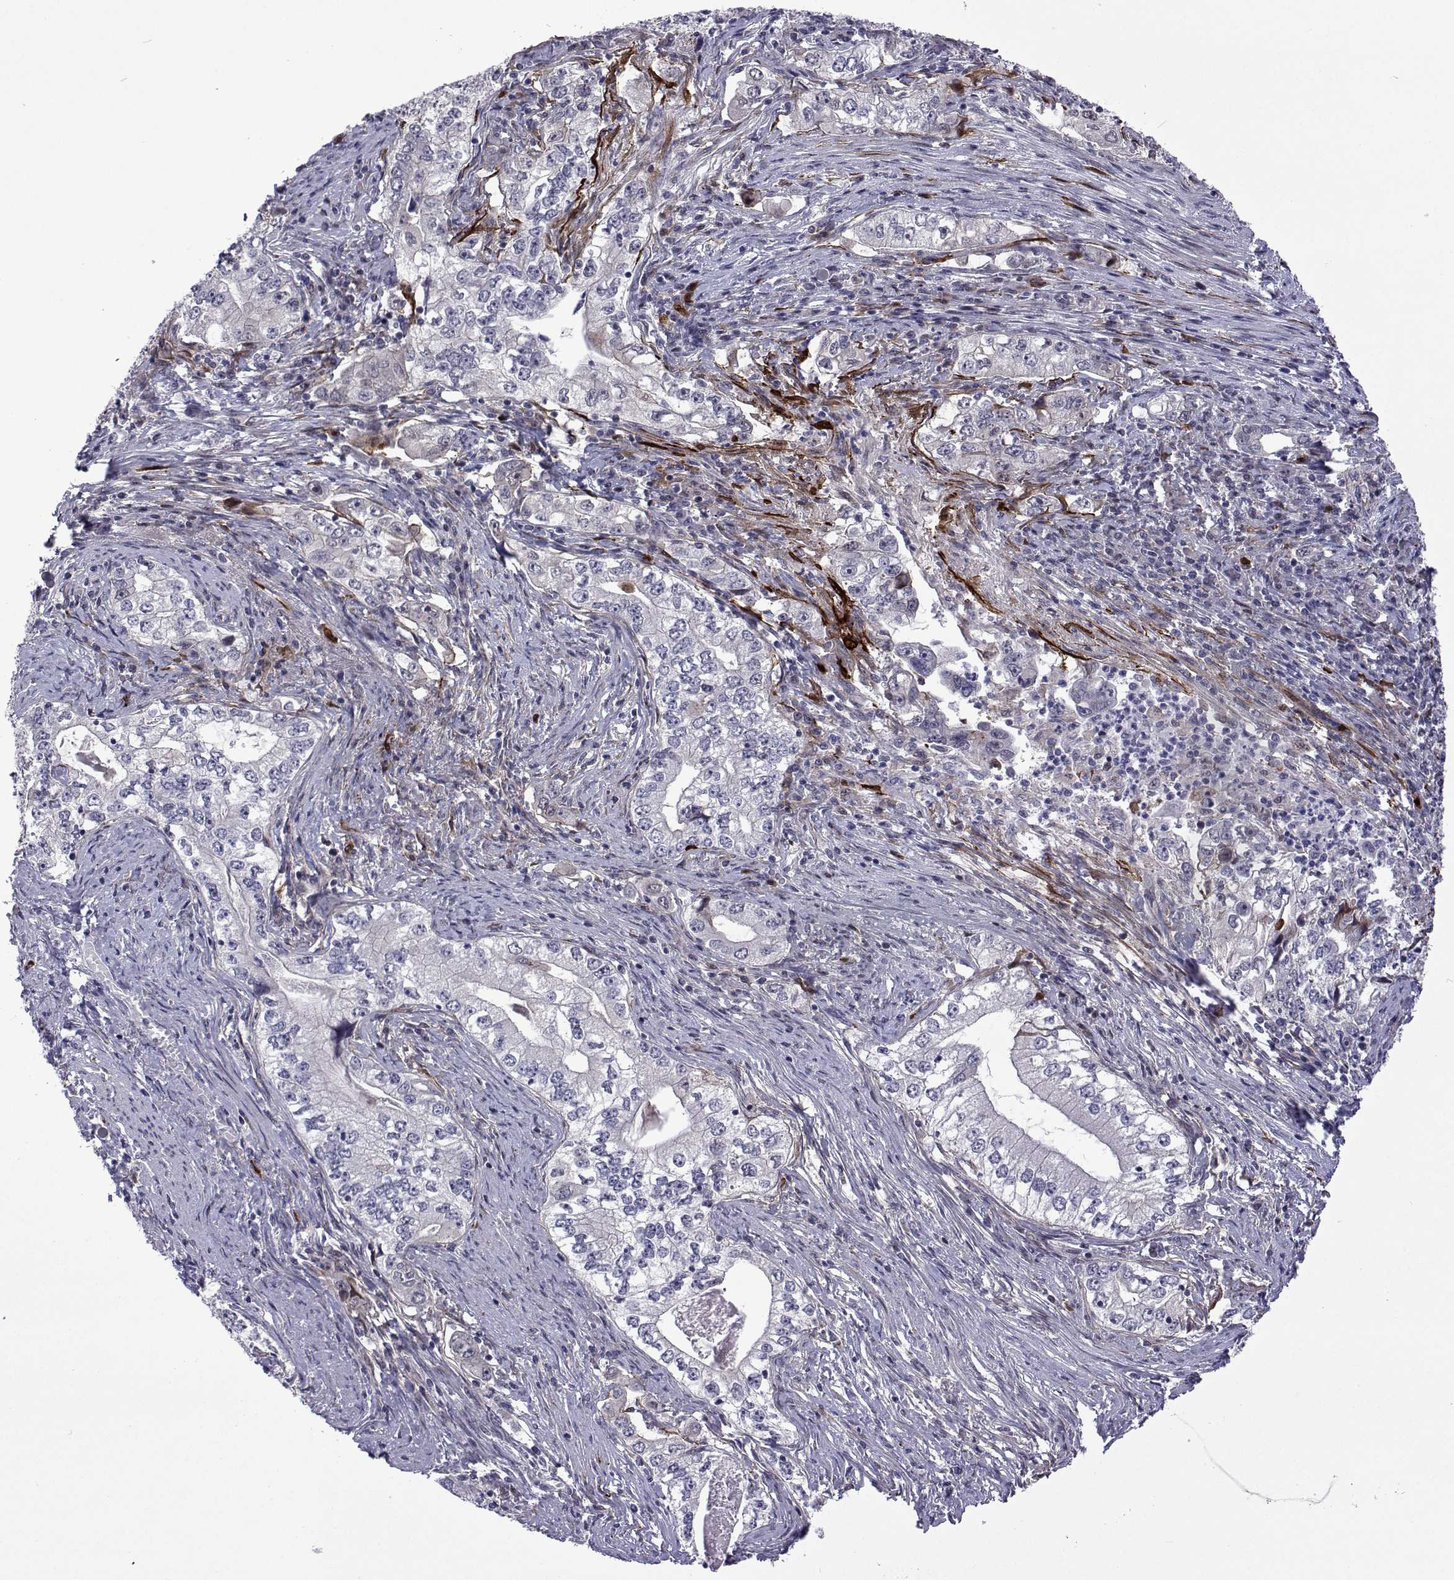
{"staining": {"intensity": "negative", "quantity": "none", "location": "none"}, "tissue": "stomach cancer", "cell_type": "Tumor cells", "image_type": "cancer", "snomed": [{"axis": "morphology", "description": "Adenocarcinoma, NOS"}, {"axis": "topography", "description": "Stomach, lower"}], "caption": "High power microscopy histopathology image of an immunohistochemistry (IHC) micrograph of stomach cancer, revealing no significant positivity in tumor cells.", "gene": "EFCAB3", "patient": {"sex": "female", "age": 72}}